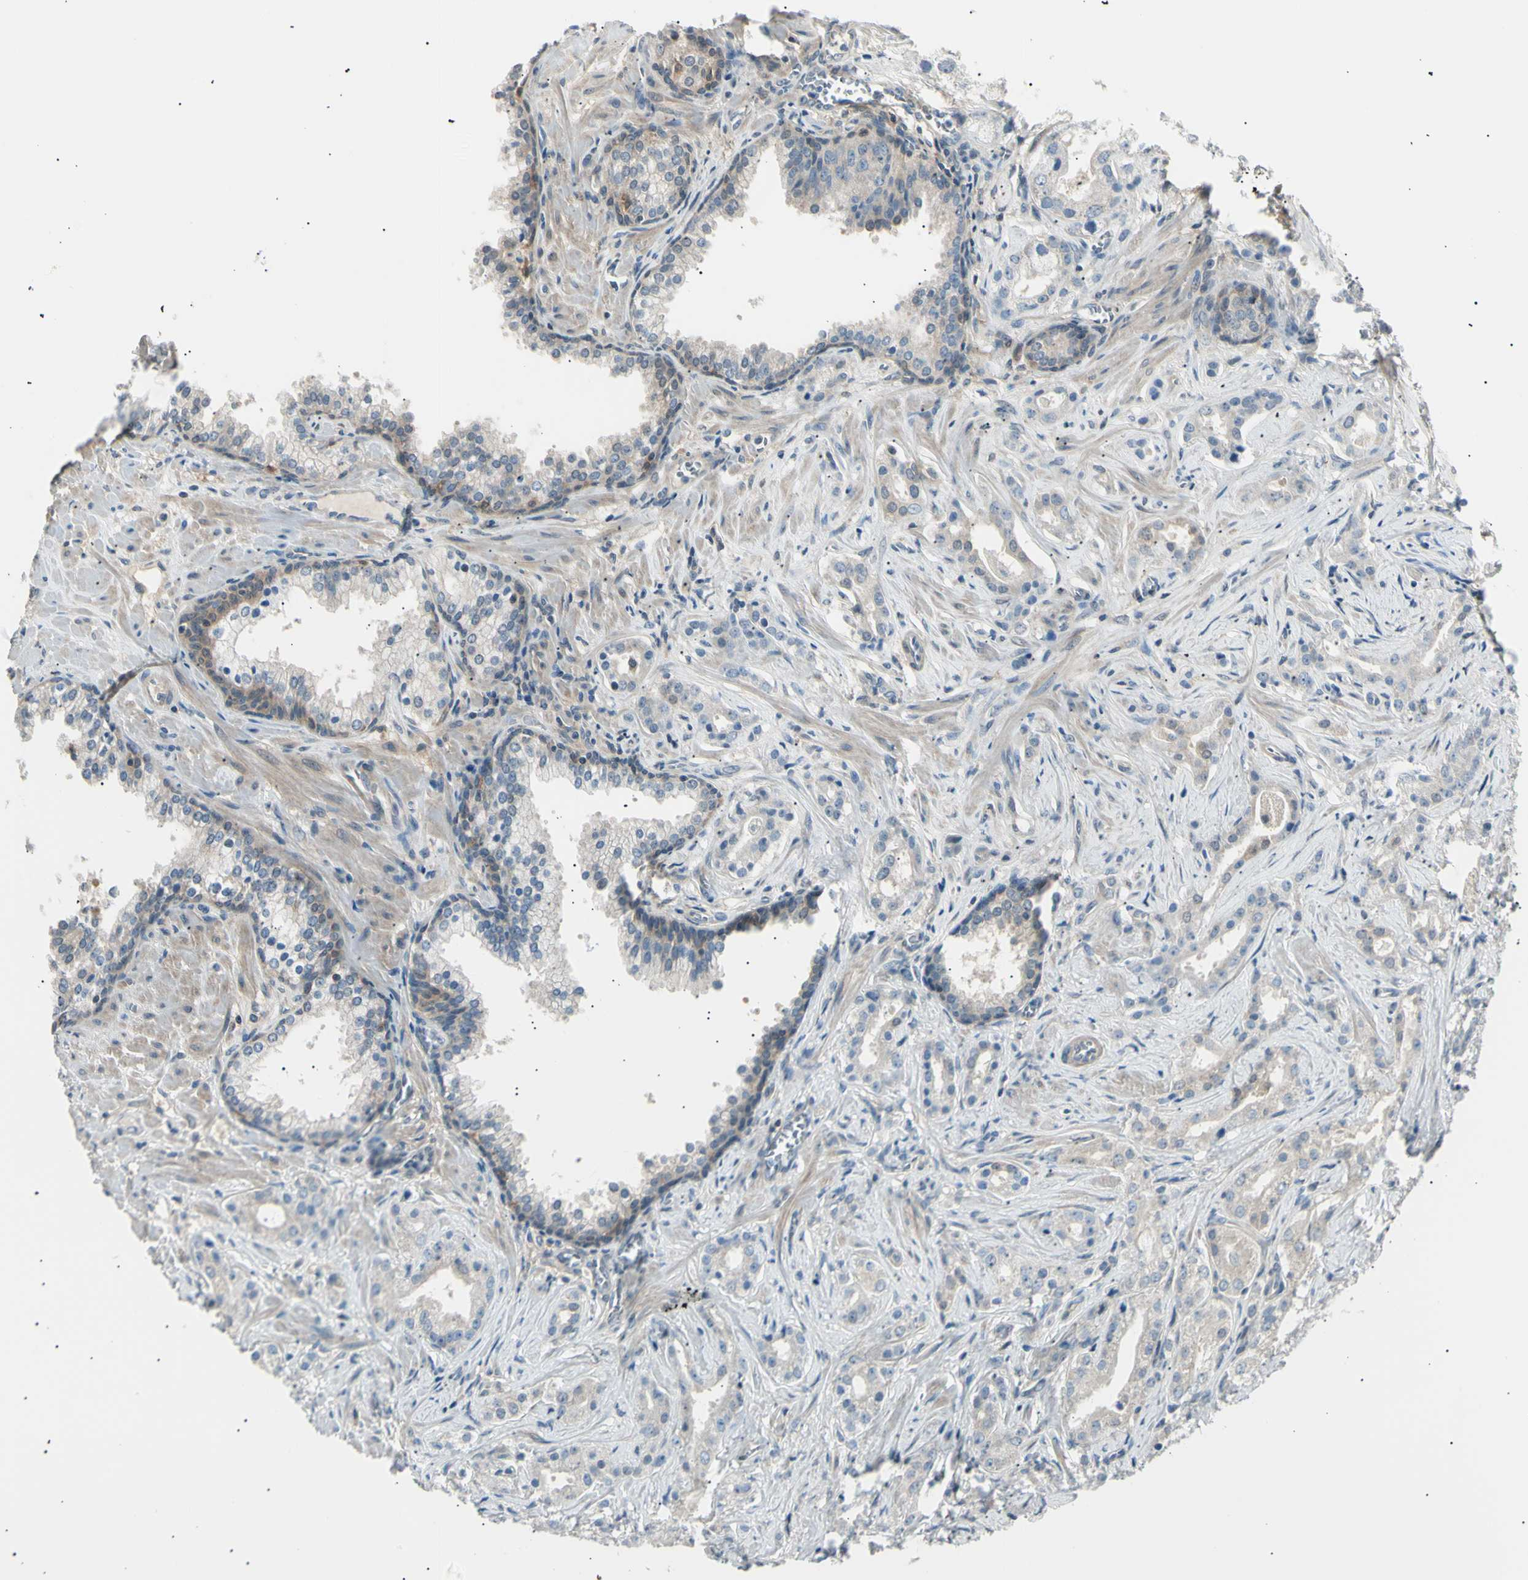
{"staining": {"intensity": "weak", "quantity": "<25%", "location": "cytoplasmic/membranous"}, "tissue": "prostate cancer", "cell_type": "Tumor cells", "image_type": "cancer", "snomed": [{"axis": "morphology", "description": "Adenocarcinoma, Low grade"}, {"axis": "topography", "description": "Prostate"}], "caption": "The immunohistochemistry micrograph has no significant positivity in tumor cells of prostate cancer tissue.", "gene": "LHPP", "patient": {"sex": "male", "age": 59}}